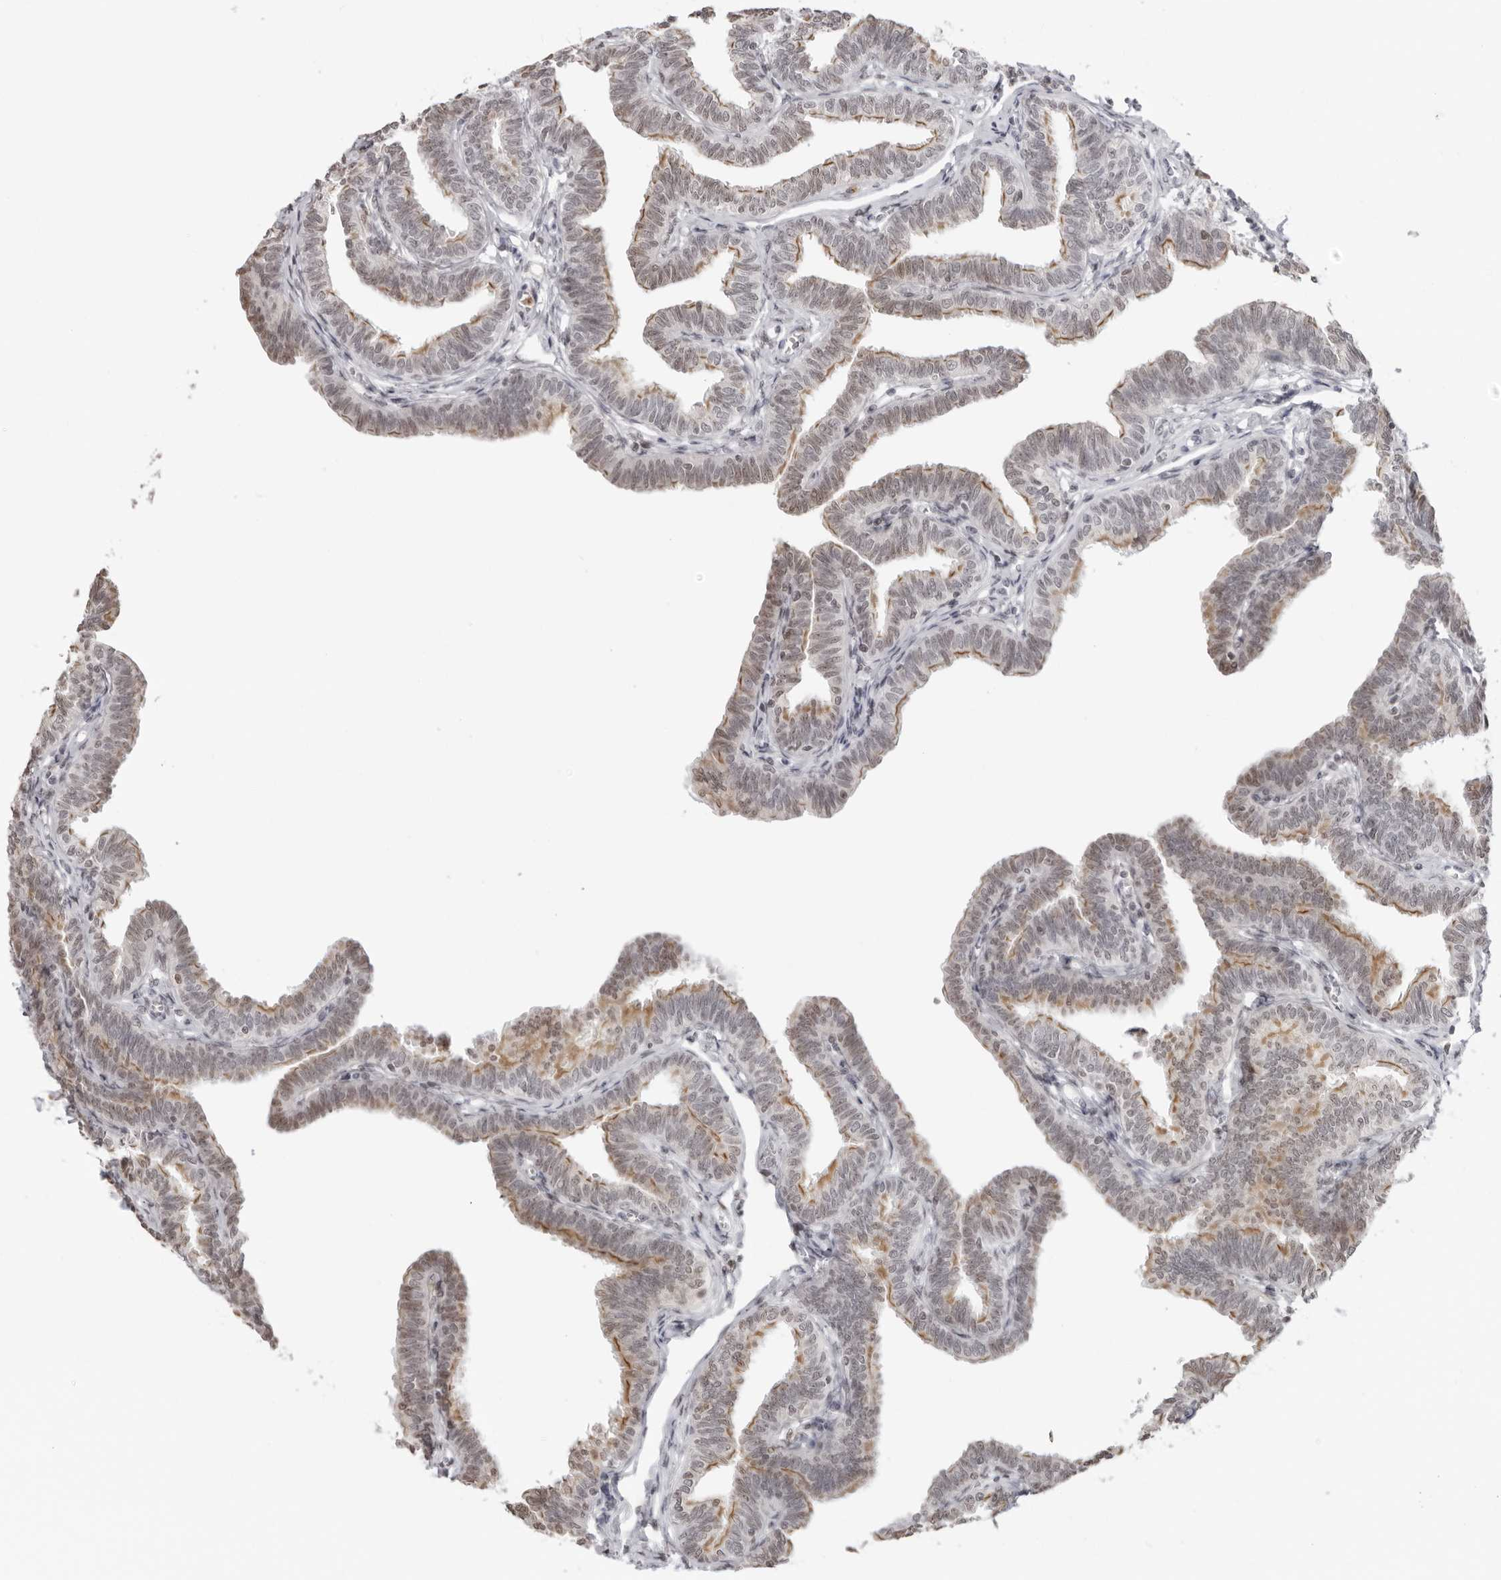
{"staining": {"intensity": "moderate", "quantity": "25%-75%", "location": "cytoplasmic/membranous,nuclear"}, "tissue": "fallopian tube", "cell_type": "Glandular cells", "image_type": "normal", "snomed": [{"axis": "morphology", "description": "Normal tissue, NOS"}, {"axis": "topography", "description": "Fallopian tube"}, {"axis": "topography", "description": "Ovary"}], "caption": "Protein analysis of unremarkable fallopian tube exhibits moderate cytoplasmic/membranous,nuclear positivity in approximately 25%-75% of glandular cells.", "gene": "RNF146", "patient": {"sex": "female", "age": 23}}